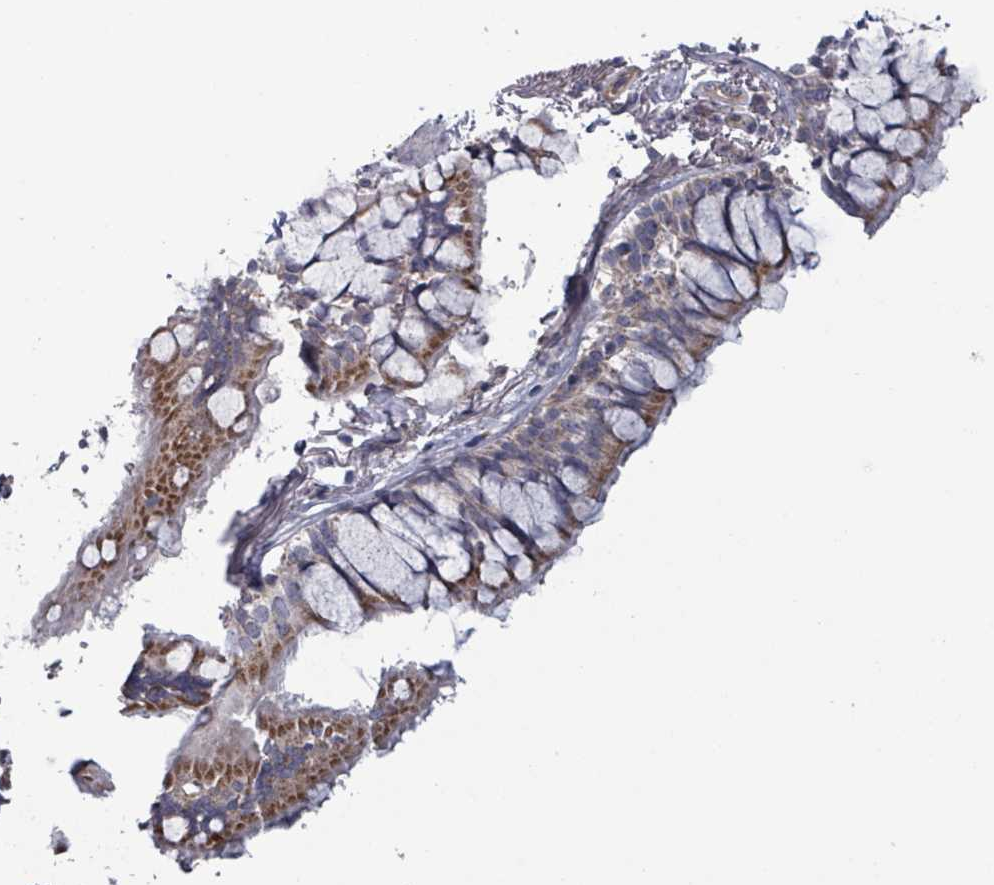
{"staining": {"intensity": "moderate", "quantity": "25%-75%", "location": "cytoplasmic/membranous"}, "tissue": "bronchus", "cell_type": "Respiratory epithelial cells", "image_type": "normal", "snomed": [{"axis": "morphology", "description": "Normal tissue, NOS"}, {"axis": "topography", "description": "Bronchus"}], "caption": "IHC histopathology image of benign bronchus stained for a protein (brown), which reveals medium levels of moderate cytoplasmic/membranous staining in about 25%-75% of respiratory epithelial cells.", "gene": "FKBP1A", "patient": {"sex": "male", "age": 70}}